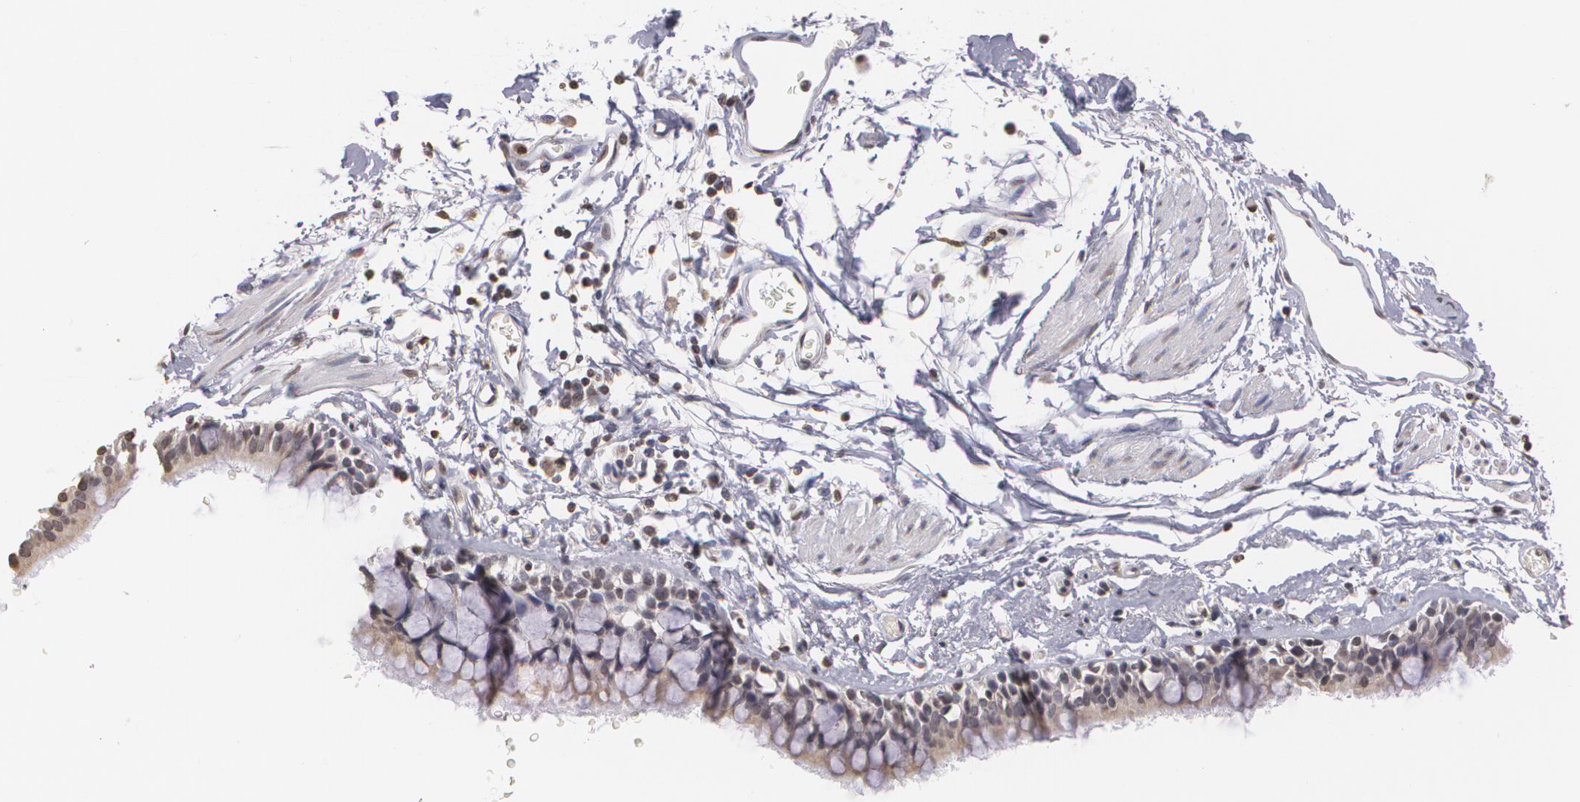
{"staining": {"intensity": "weak", "quantity": ">75%", "location": "cytoplasmic/membranous"}, "tissue": "bronchus", "cell_type": "Respiratory epithelial cells", "image_type": "normal", "snomed": [{"axis": "morphology", "description": "Normal tissue, NOS"}, {"axis": "topography", "description": "Lymph node of abdomen"}, {"axis": "topography", "description": "Lymph node of pelvis"}], "caption": "IHC histopathology image of unremarkable bronchus: human bronchus stained using immunohistochemistry (IHC) demonstrates low levels of weak protein expression localized specifically in the cytoplasmic/membranous of respiratory epithelial cells, appearing as a cytoplasmic/membranous brown color.", "gene": "THRB", "patient": {"sex": "female", "age": 65}}